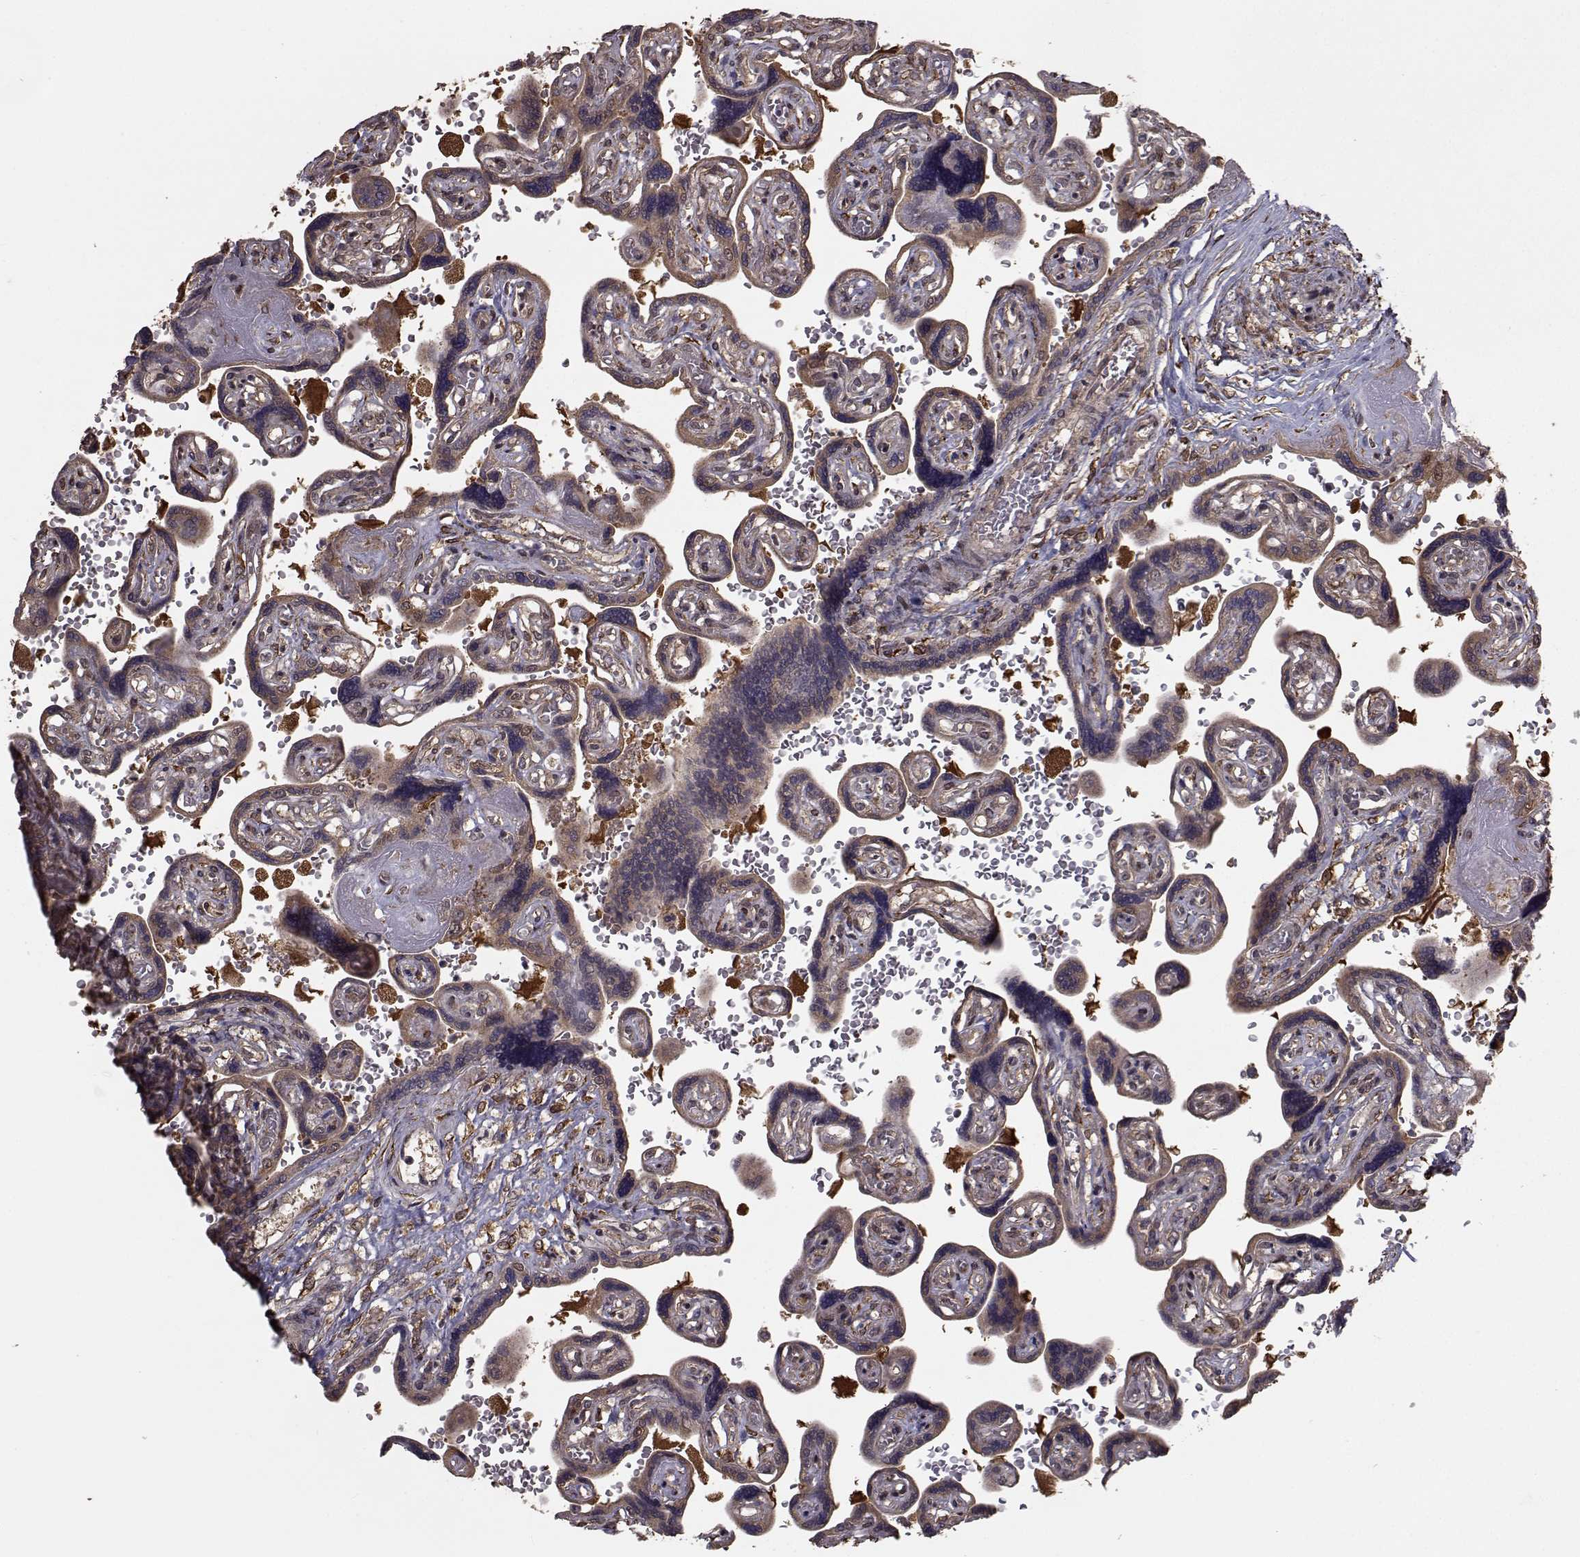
{"staining": {"intensity": "moderate", "quantity": ">75%", "location": "cytoplasmic/membranous"}, "tissue": "placenta", "cell_type": "Decidual cells", "image_type": "normal", "snomed": [{"axis": "morphology", "description": "Normal tissue, NOS"}, {"axis": "topography", "description": "Placenta"}], "caption": "Decidual cells exhibit moderate cytoplasmic/membranous positivity in about >75% of cells in unremarkable placenta. (IHC, brightfield microscopy, high magnification).", "gene": "TRIP10", "patient": {"sex": "female", "age": 32}}